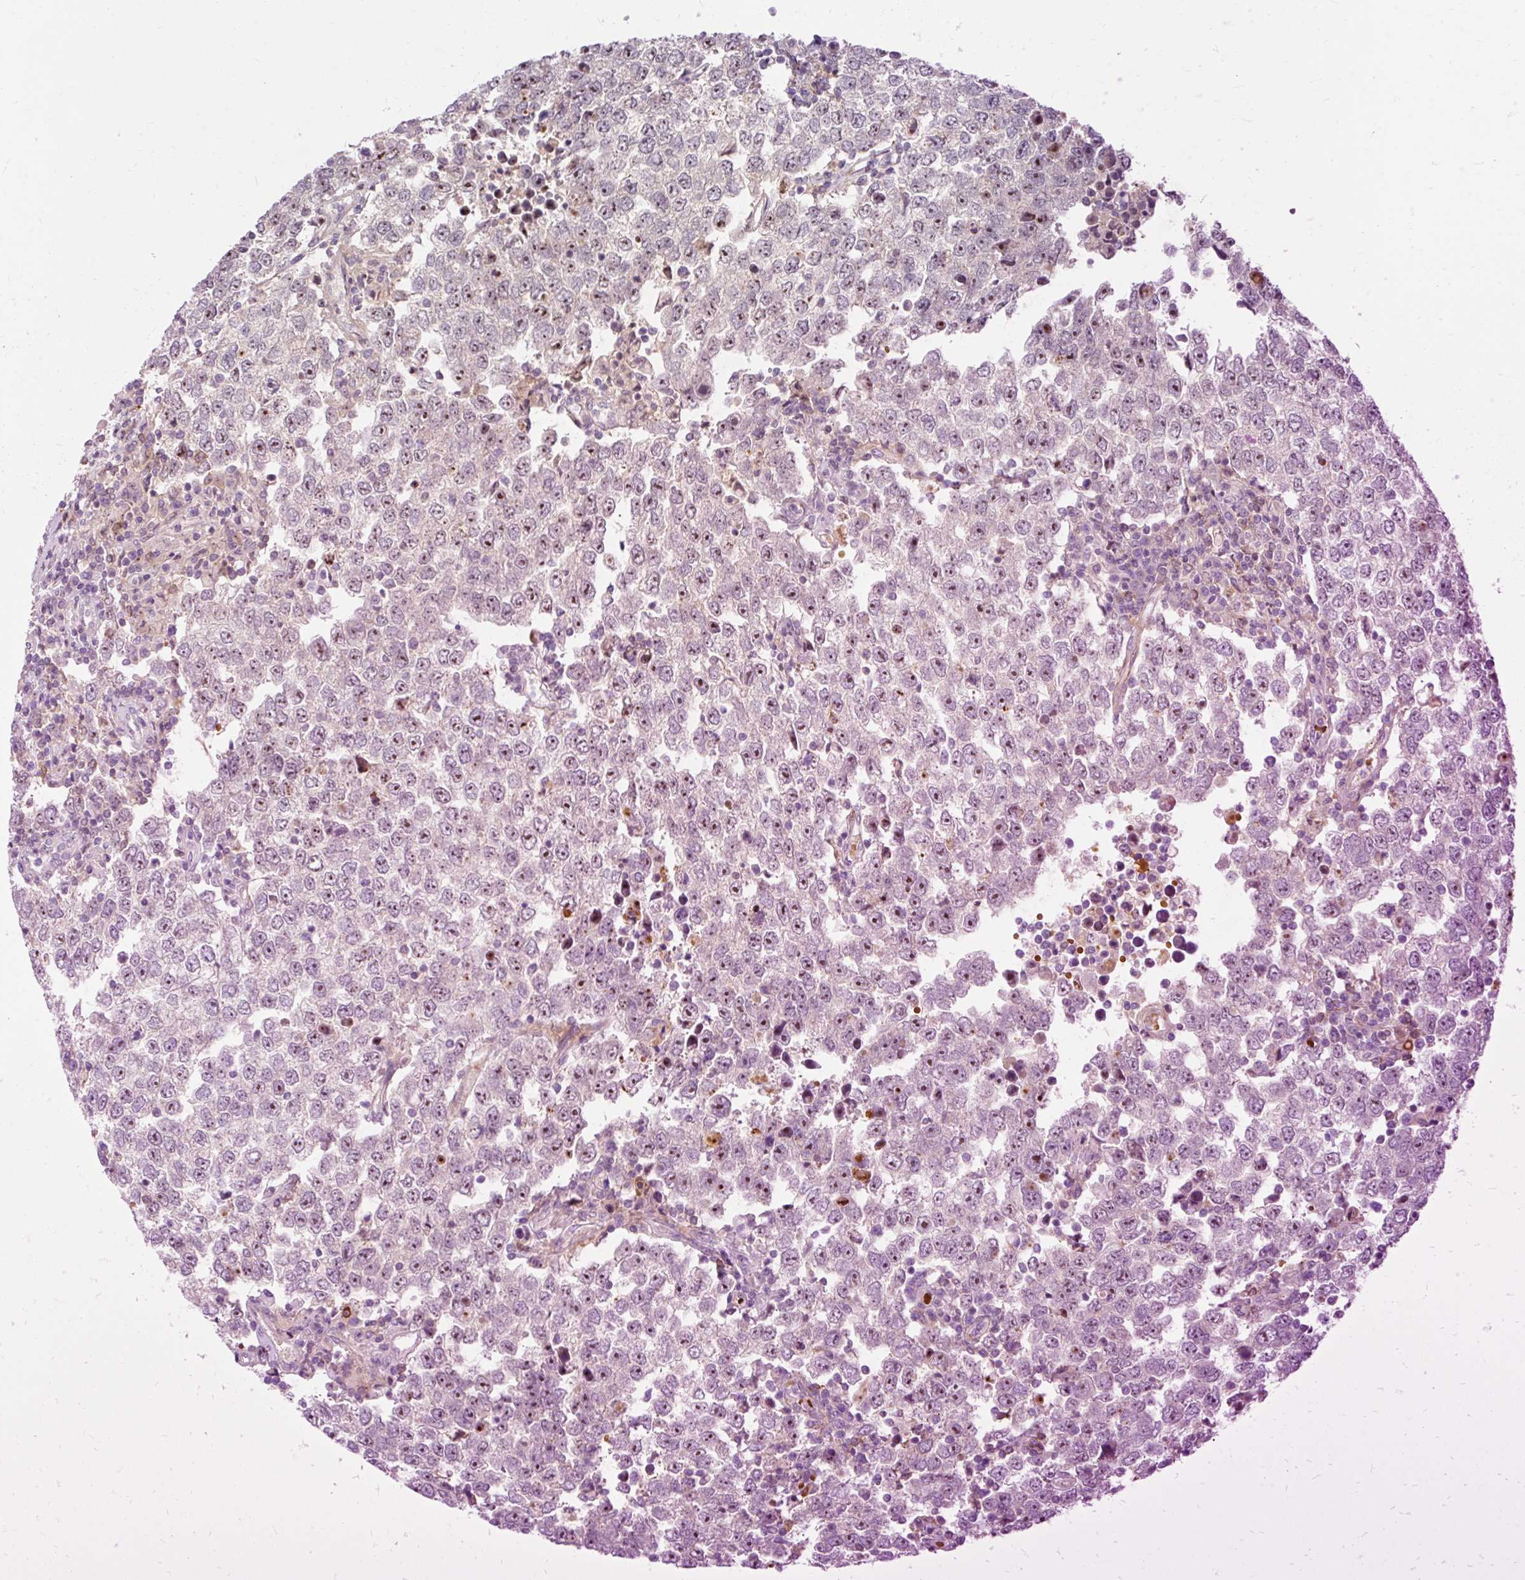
{"staining": {"intensity": "moderate", "quantity": "<25%", "location": "nuclear"}, "tissue": "testis cancer", "cell_type": "Tumor cells", "image_type": "cancer", "snomed": [{"axis": "morphology", "description": "Seminoma, NOS"}, {"axis": "morphology", "description": "Carcinoma, Embryonal, NOS"}, {"axis": "topography", "description": "Testis"}], "caption": "Protein positivity by immunohistochemistry (IHC) displays moderate nuclear positivity in approximately <25% of tumor cells in embryonal carcinoma (testis).", "gene": "CEBPZ", "patient": {"sex": "male", "age": 28}}